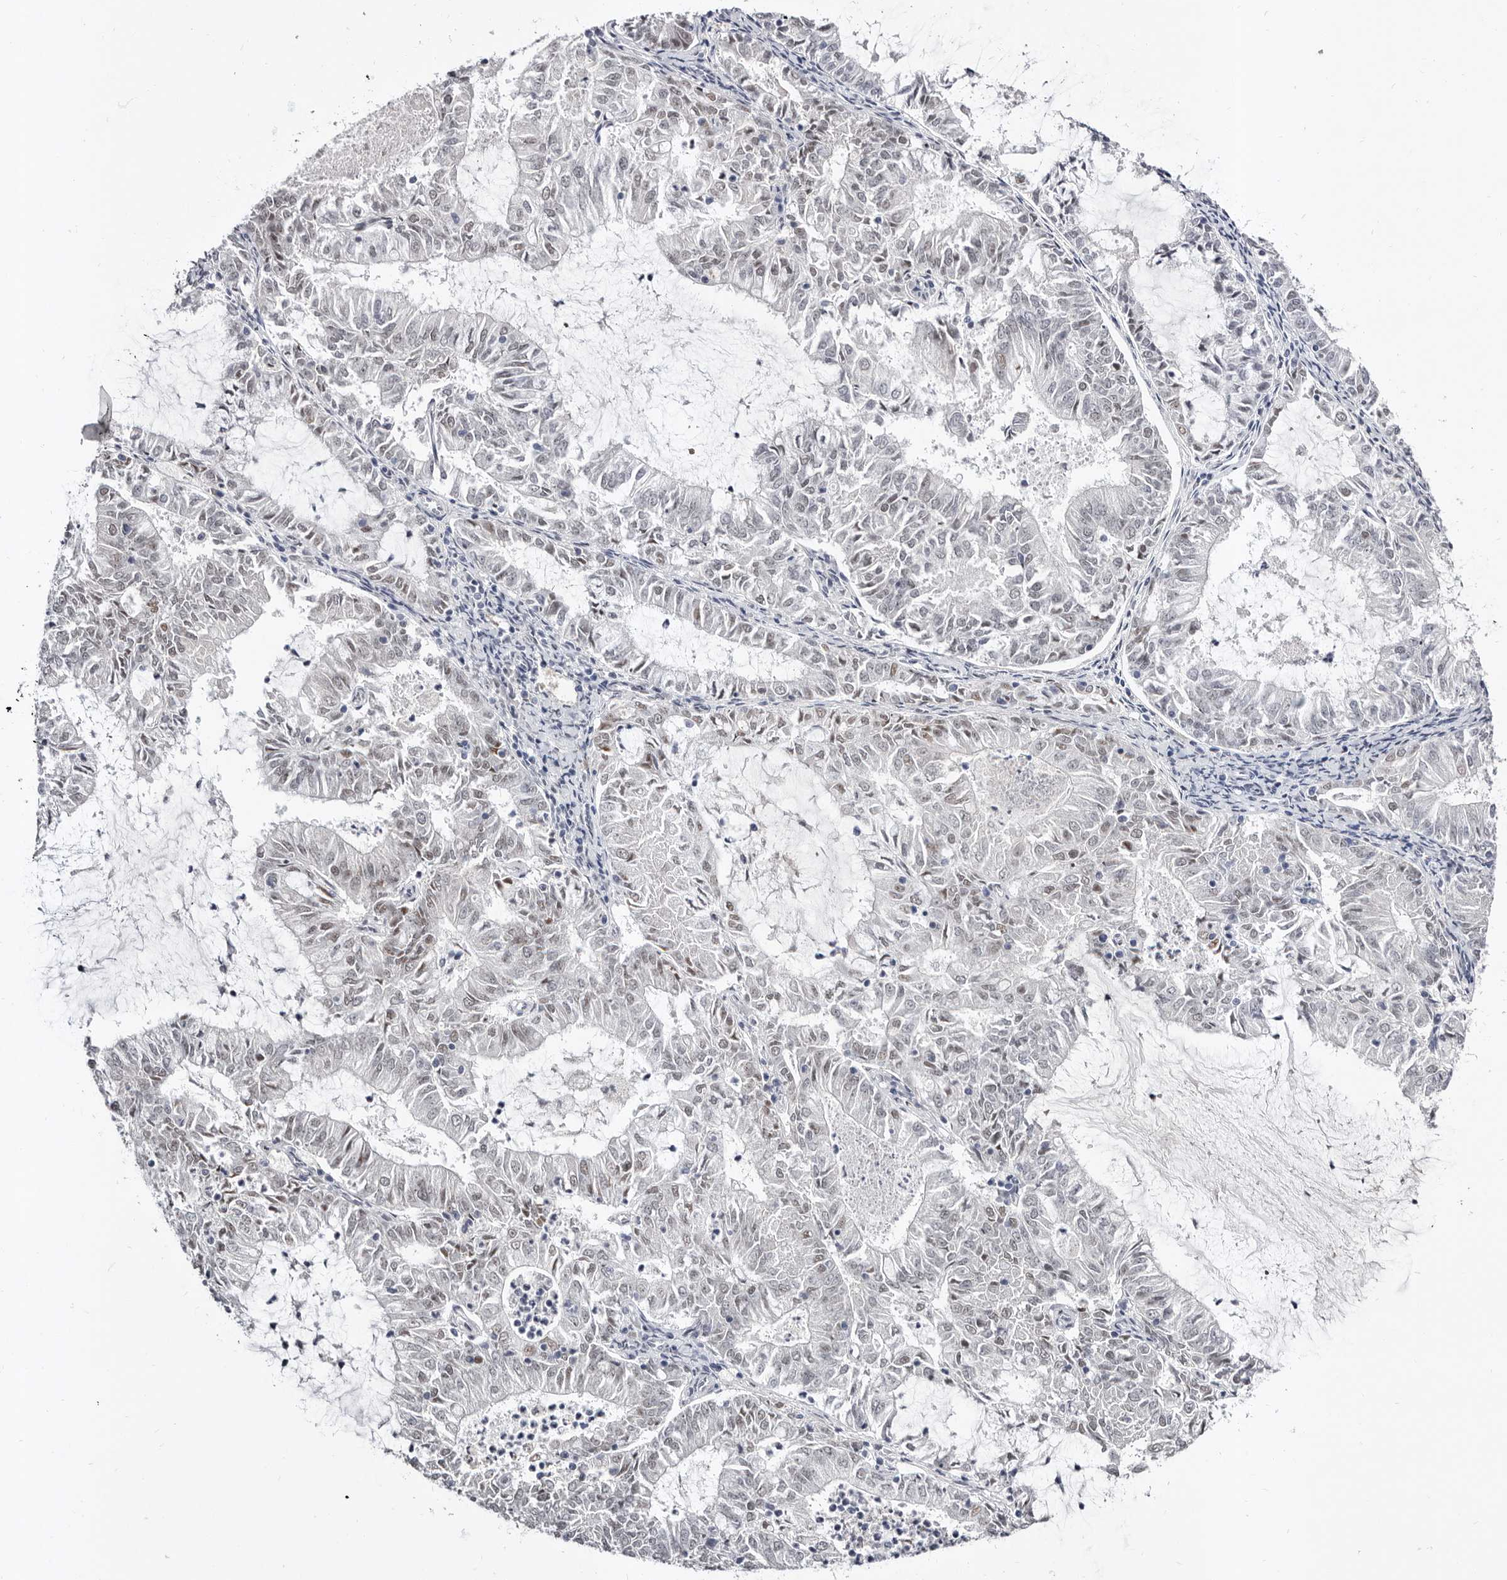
{"staining": {"intensity": "weak", "quantity": "<25%", "location": "nuclear"}, "tissue": "endometrial cancer", "cell_type": "Tumor cells", "image_type": "cancer", "snomed": [{"axis": "morphology", "description": "Adenocarcinoma, NOS"}, {"axis": "topography", "description": "Endometrium"}], "caption": "Immunohistochemical staining of endometrial cancer shows no significant expression in tumor cells. (DAB immunohistochemistry, high magnification).", "gene": "ZNF326", "patient": {"sex": "female", "age": 57}}